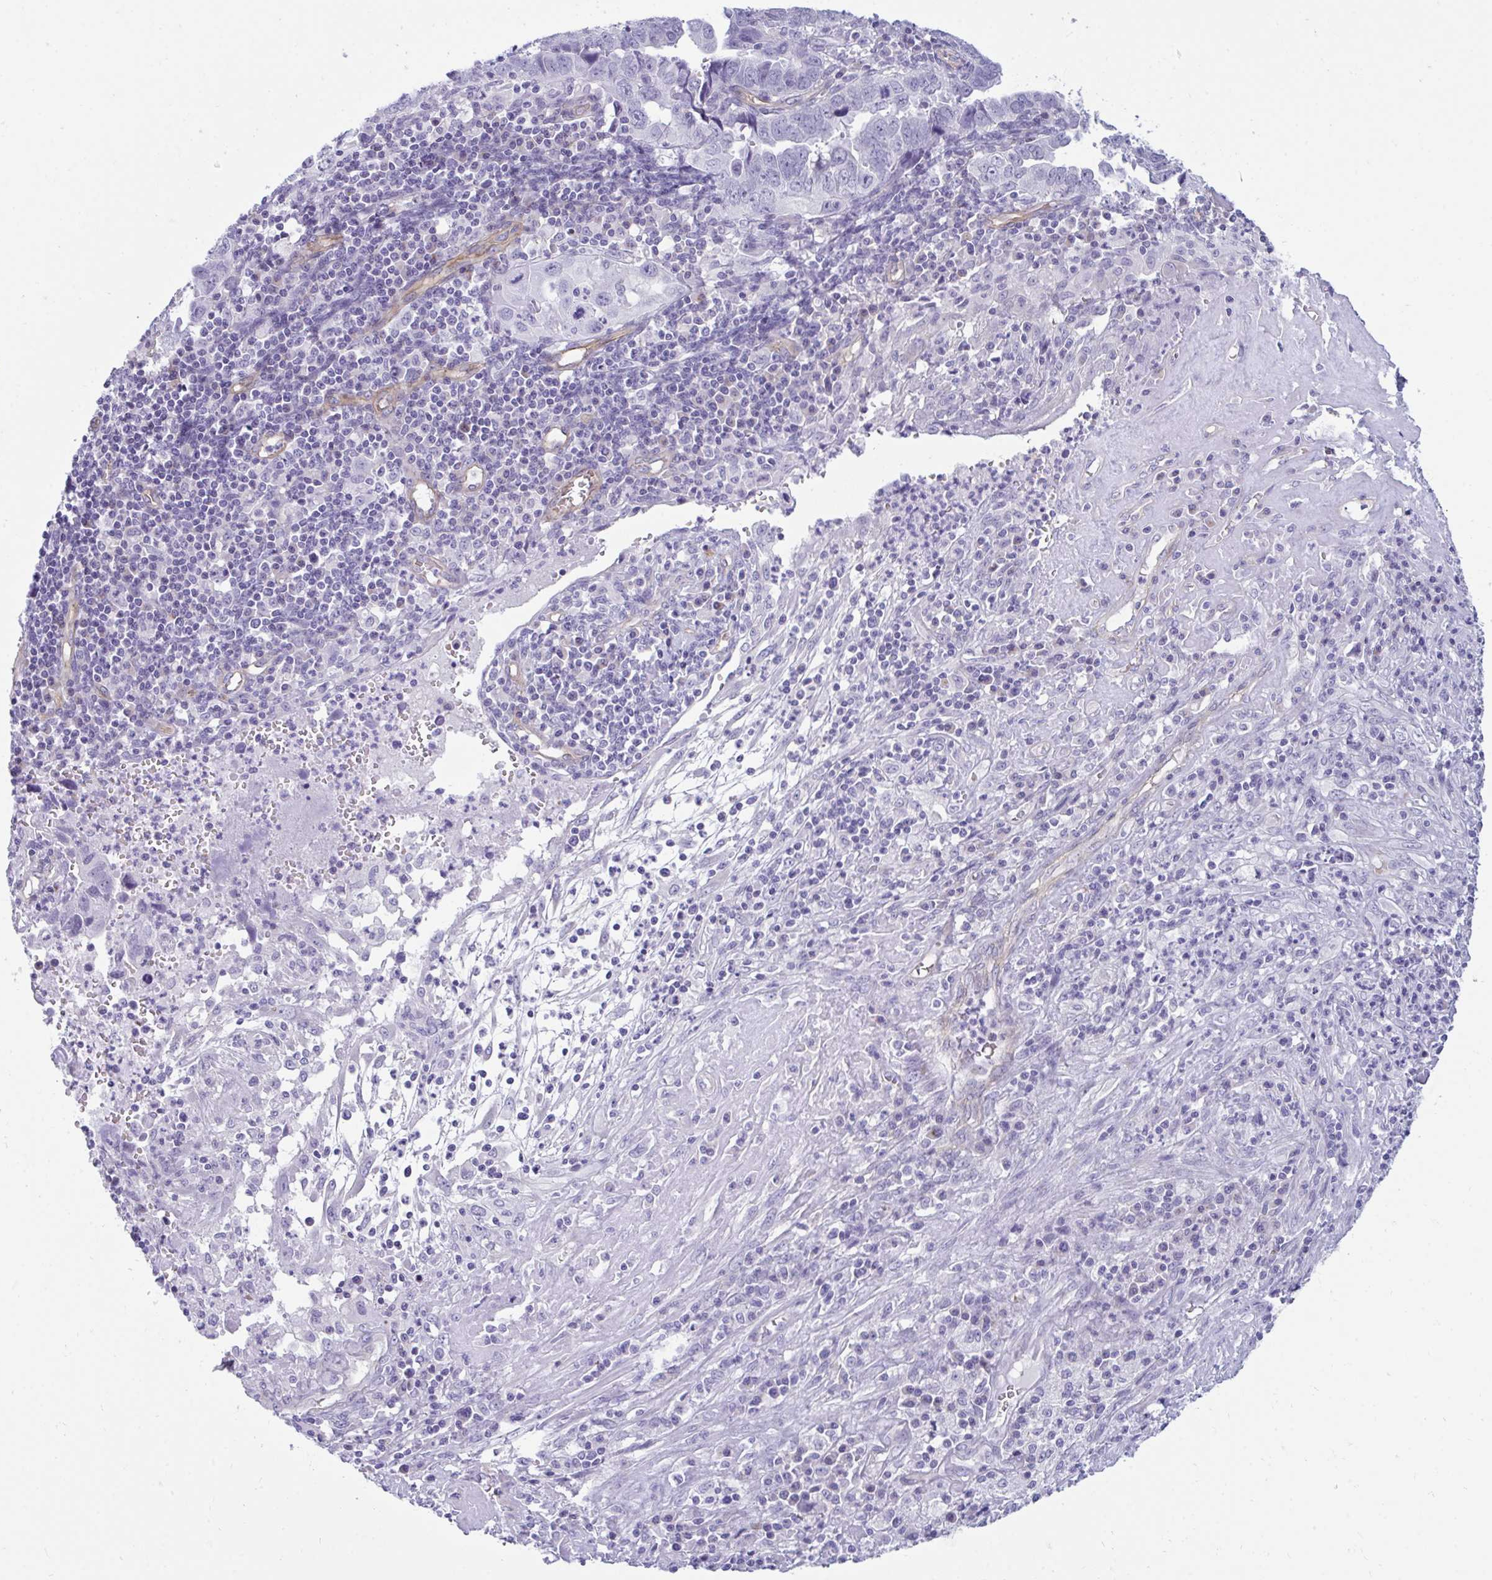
{"staining": {"intensity": "negative", "quantity": "none", "location": "none"}, "tissue": "endometrial cancer", "cell_type": "Tumor cells", "image_type": "cancer", "snomed": [{"axis": "morphology", "description": "Adenocarcinoma, NOS"}, {"axis": "topography", "description": "Uterus"}], "caption": "Immunohistochemical staining of human endometrial adenocarcinoma exhibits no significant expression in tumor cells.", "gene": "UBL3", "patient": {"sex": "female", "age": 62}}